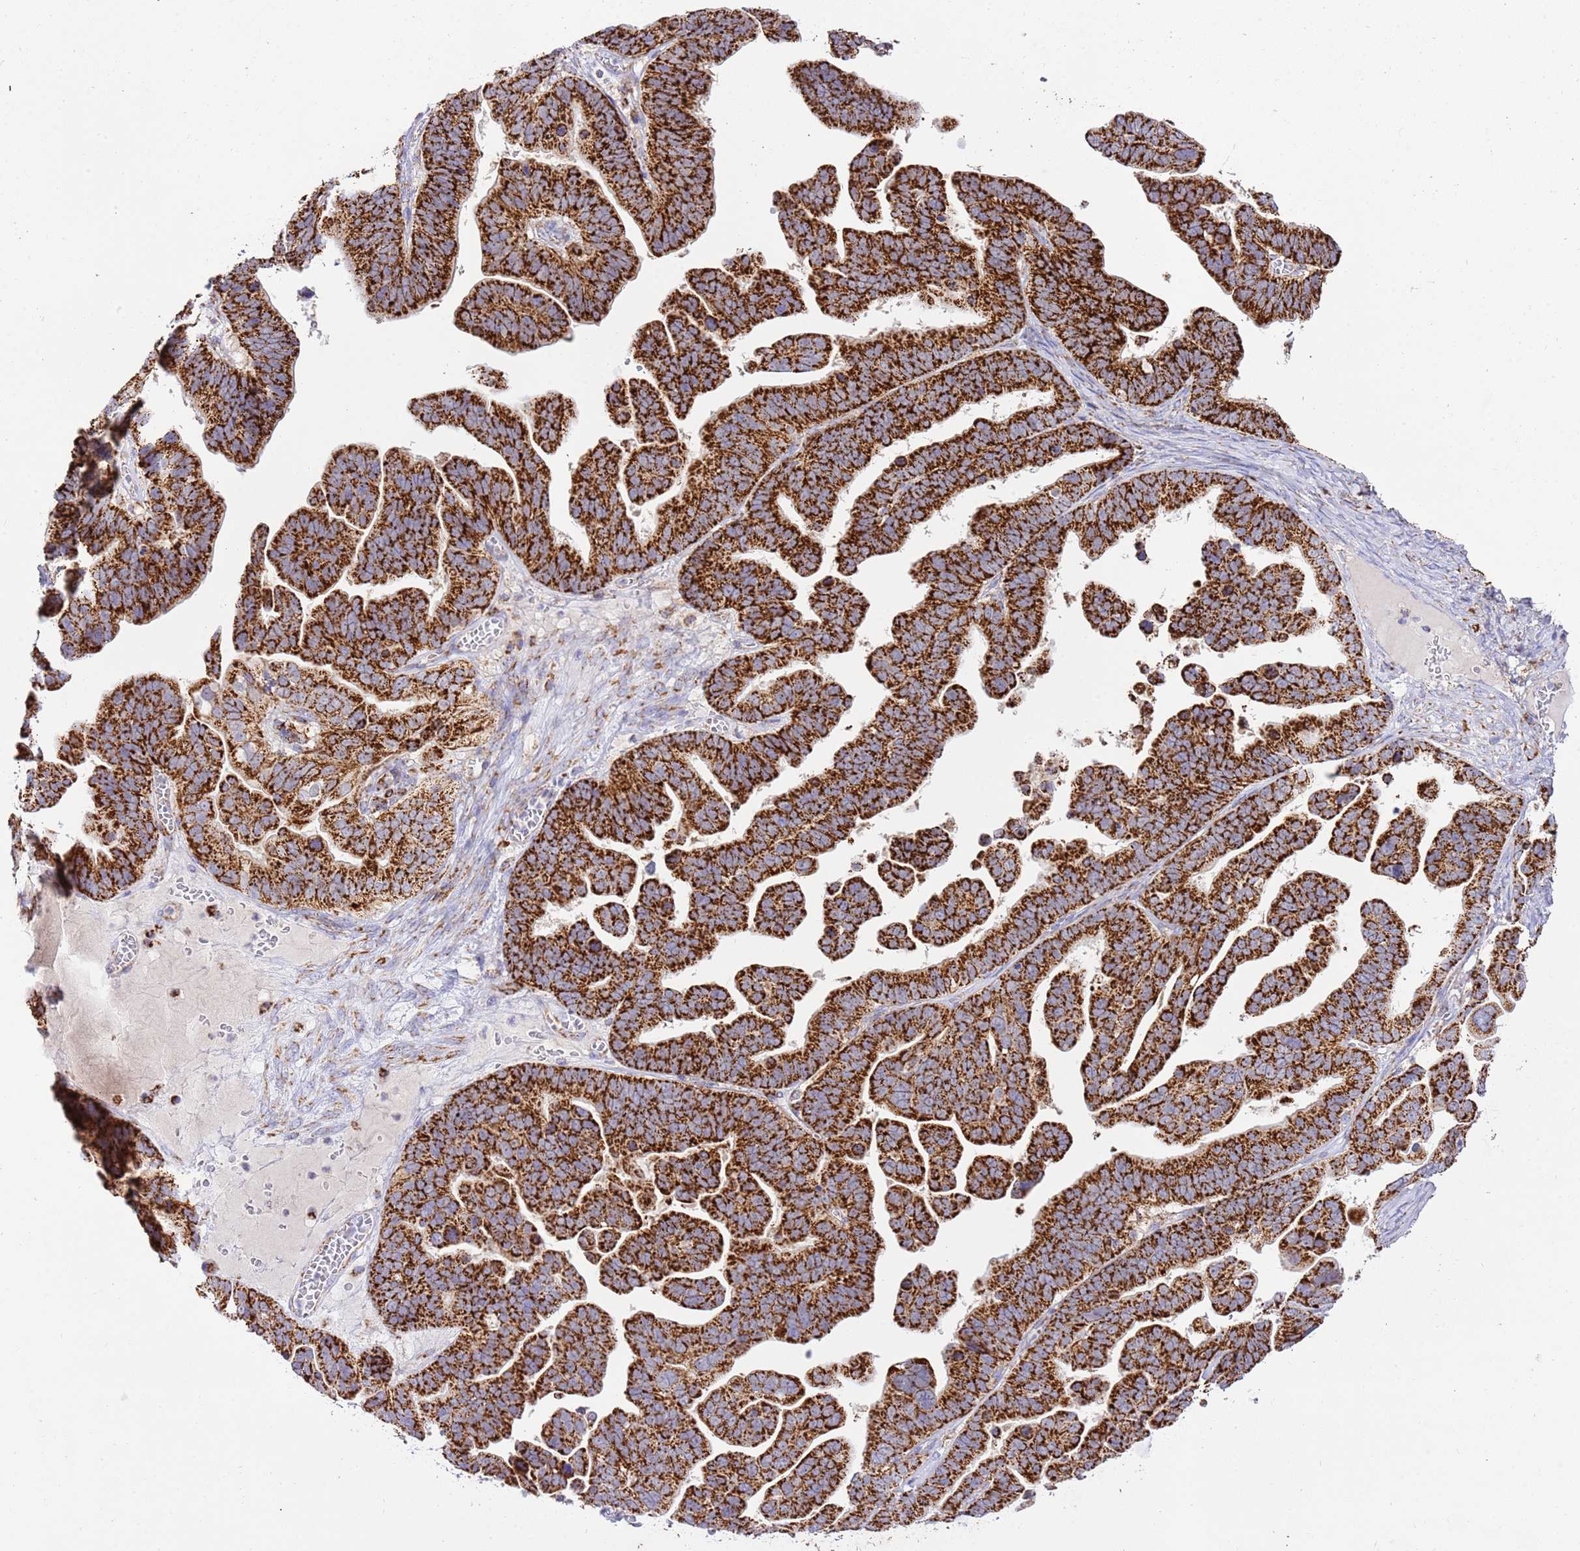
{"staining": {"intensity": "strong", "quantity": ">75%", "location": "cytoplasmic/membranous"}, "tissue": "ovarian cancer", "cell_type": "Tumor cells", "image_type": "cancer", "snomed": [{"axis": "morphology", "description": "Cystadenocarcinoma, serous, NOS"}, {"axis": "topography", "description": "Ovary"}], "caption": "Strong cytoplasmic/membranous positivity is present in about >75% of tumor cells in ovarian serous cystadenocarcinoma.", "gene": "ZBTB39", "patient": {"sex": "female", "age": 56}}